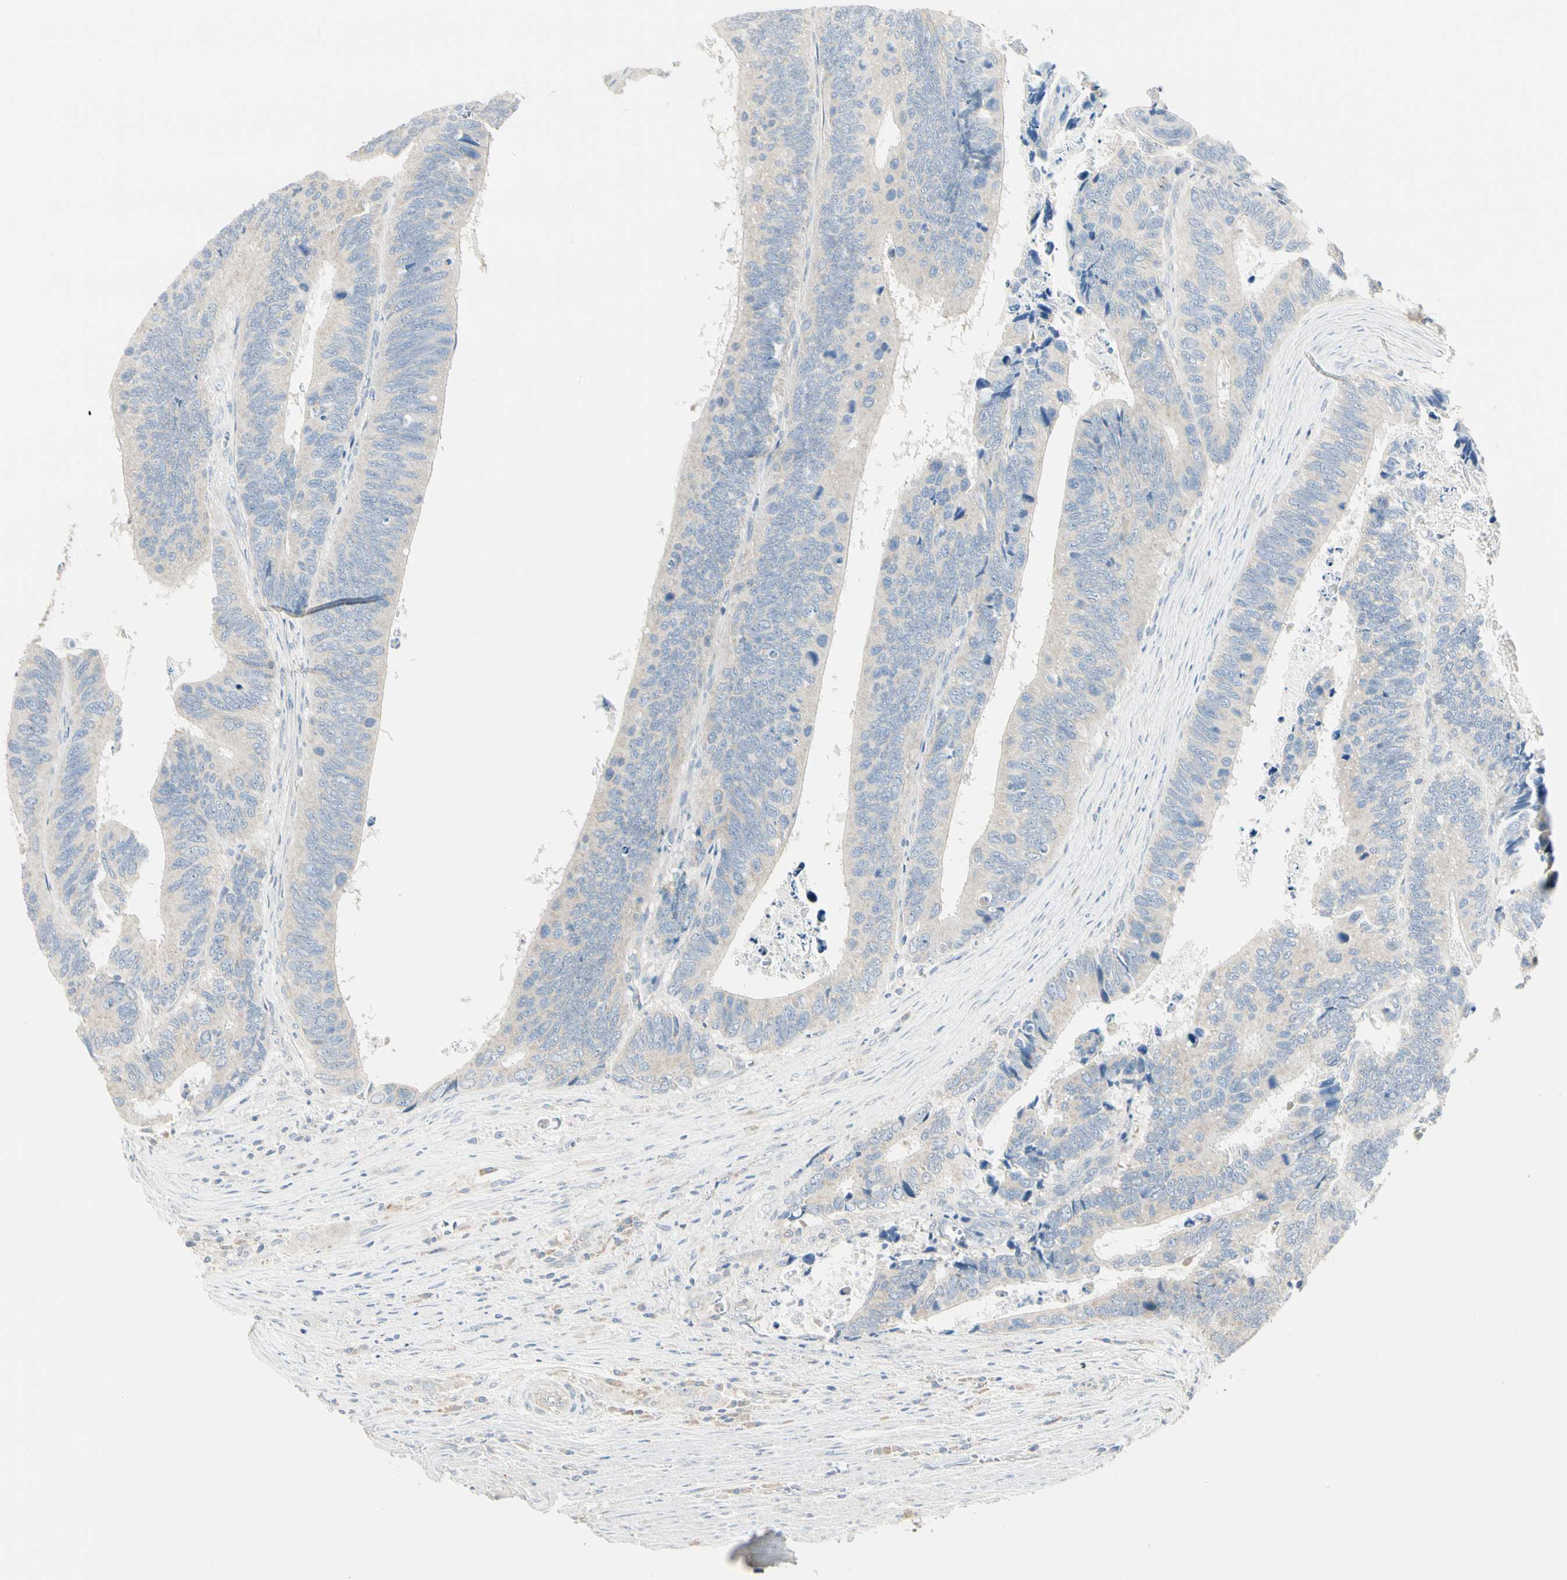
{"staining": {"intensity": "weak", "quantity": "25%-75%", "location": "cytoplasmic/membranous"}, "tissue": "colorectal cancer", "cell_type": "Tumor cells", "image_type": "cancer", "snomed": [{"axis": "morphology", "description": "Adenocarcinoma, NOS"}, {"axis": "topography", "description": "Colon"}], "caption": "Adenocarcinoma (colorectal) stained with a protein marker demonstrates weak staining in tumor cells.", "gene": "GPR153", "patient": {"sex": "male", "age": 72}}